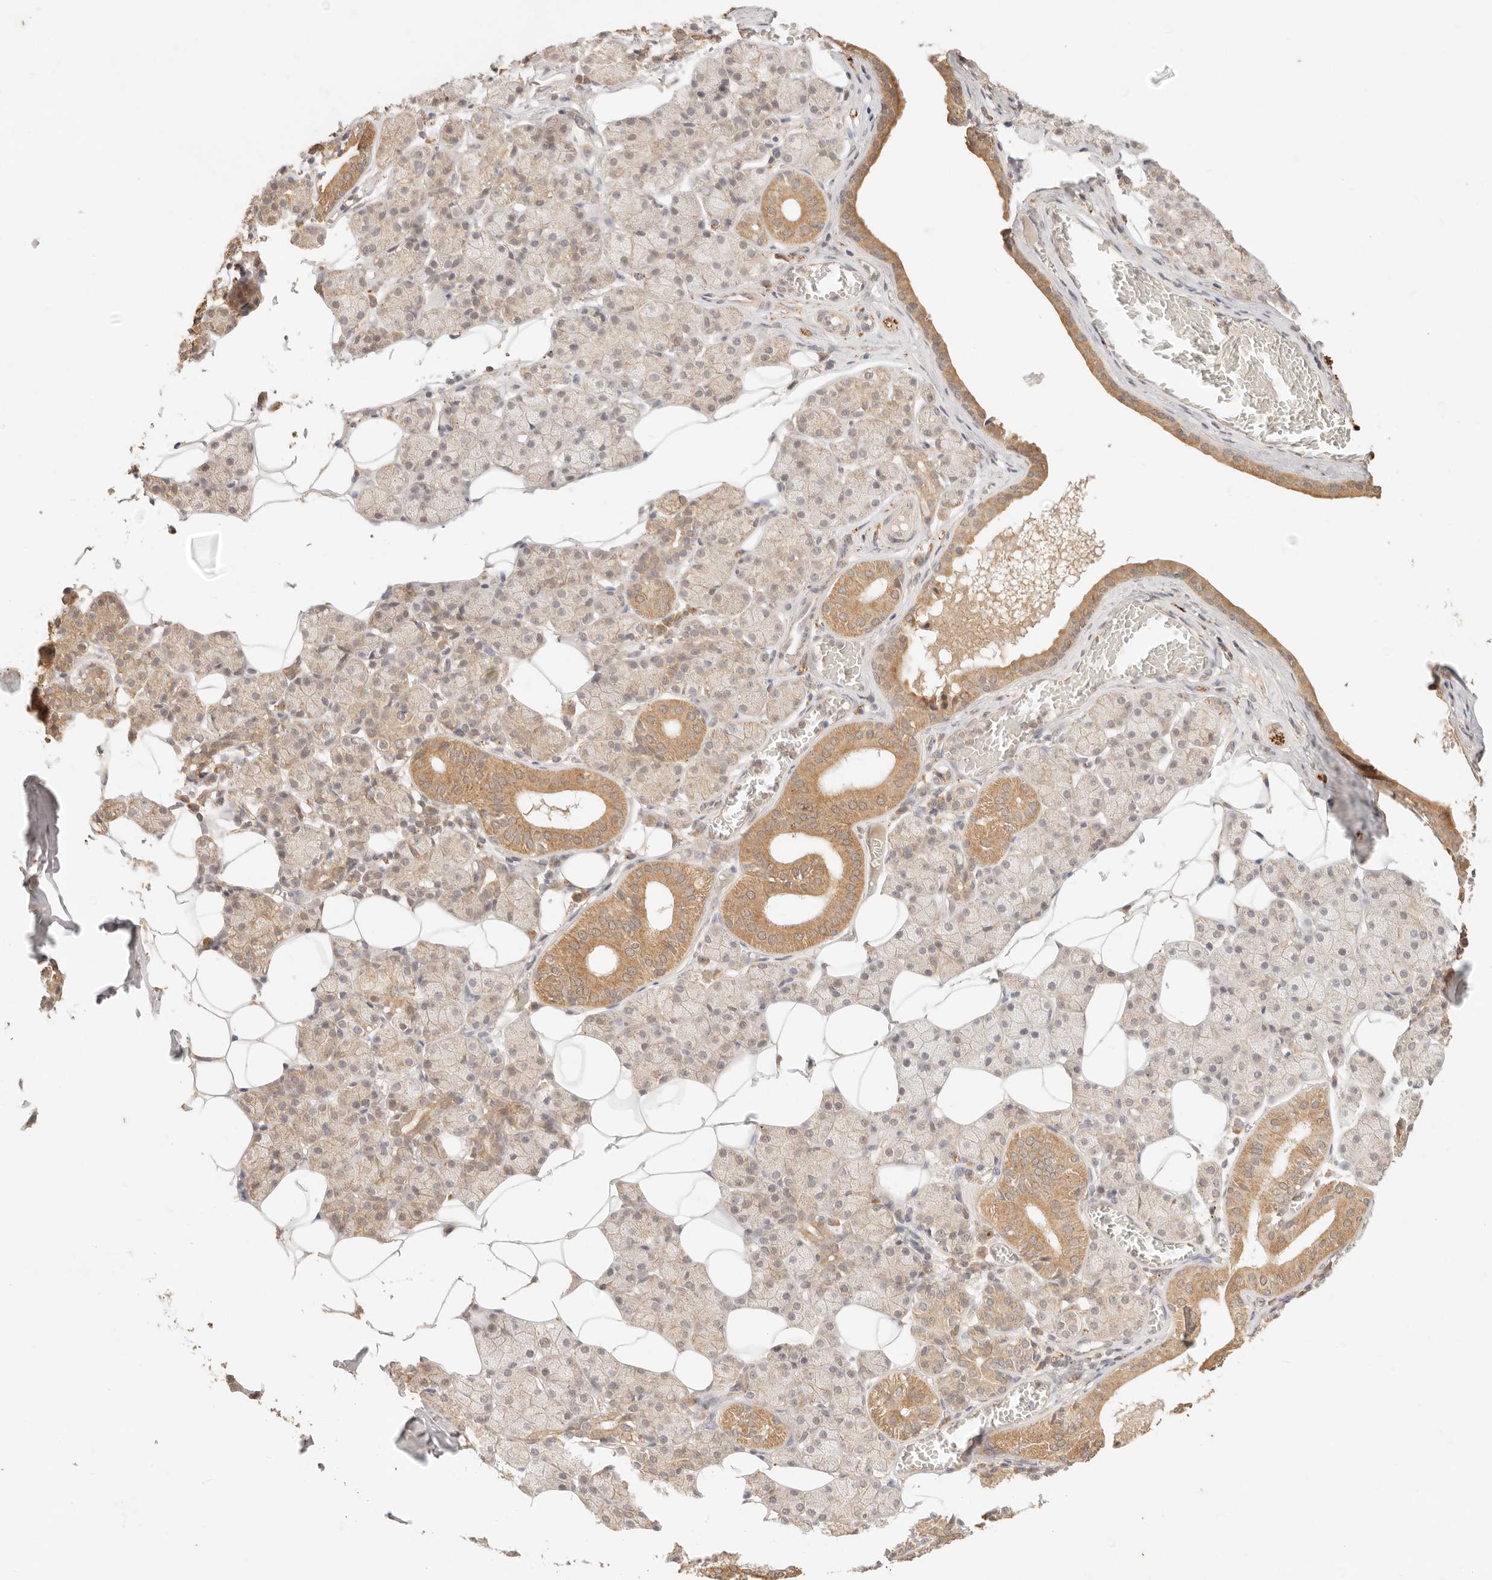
{"staining": {"intensity": "moderate", "quantity": "25%-75%", "location": "cytoplasmic/membranous"}, "tissue": "salivary gland", "cell_type": "Glandular cells", "image_type": "normal", "snomed": [{"axis": "morphology", "description": "Normal tissue, NOS"}, {"axis": "topography", "description": "Salivary gland"}], "caption": "A high-resolution image shows immunohistochemistry staining of unremarkable salivary gland, which shows moderate cytoplasmic/membranous expression in approximately 25%-75% of glandular cells.", "gene": "TRIM11", "patient": {"sex": "female", "age": 33}}